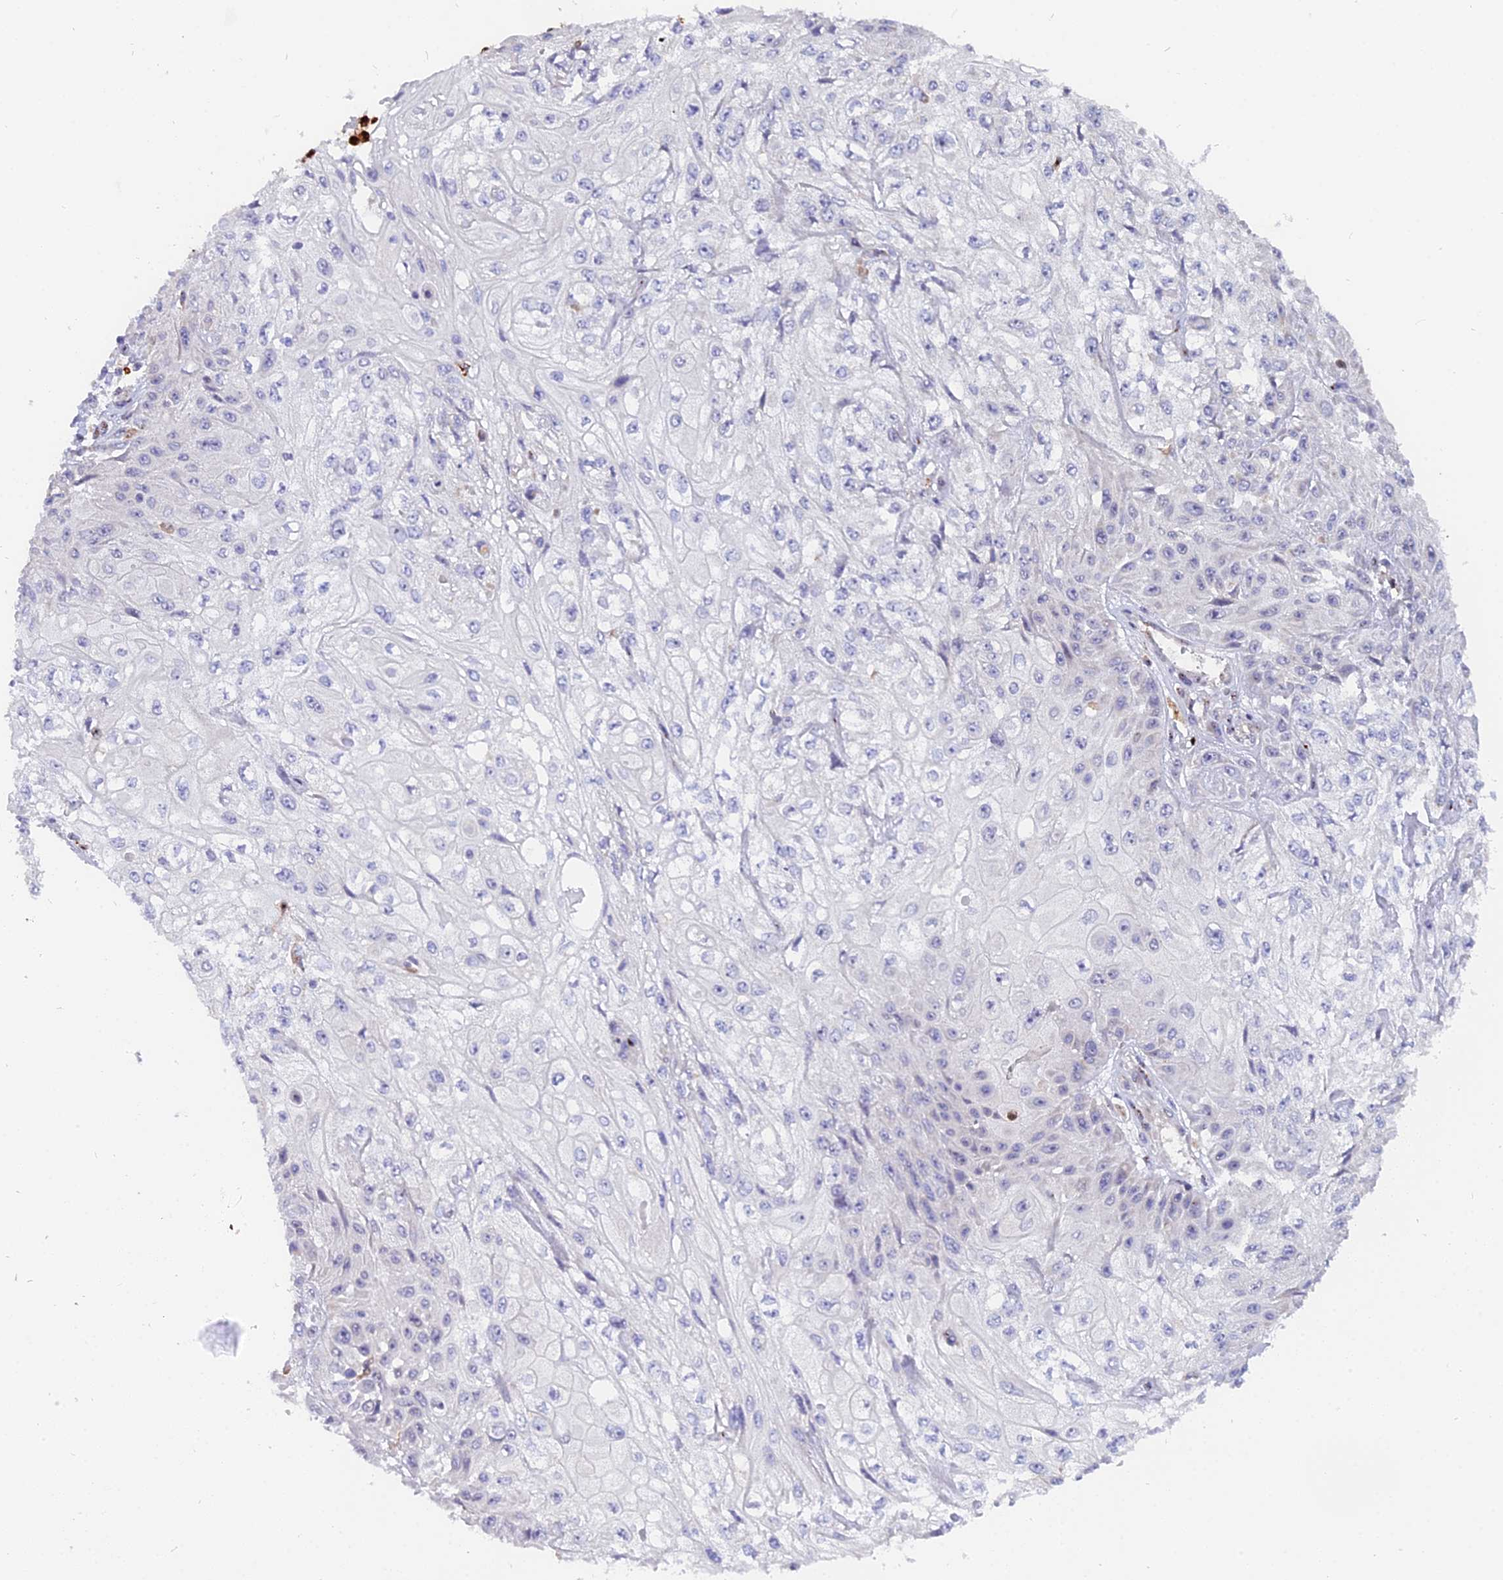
{"staining": {"intensity": "negative", "quantity": "none", "location": "none"}, "tissue": "skin cancer", "cell_type": "Tumor cells", "image_type": "cancer", "snomed": [{"axis": "morphology", "description": "Squamous cell carcinoma, NOS"}, {"axis": "morphology", "description": "Squamous cell carcinoma, metastatic, NOS"}, {"axis": "topography", "description": "Skin"}, {"axis": "topography", "description": "Lymph node"}], "caption": "Immunohistochemical staining of skin cancer shows no significant expression in tumor cells. Brightfield microscopy of immunohistochemistry (IHC) stained with DAB (brown) and hematoxylin (blue), captured at high magnification.", "gene": "FAM118B", "patient": {"sex": "male", "age": 75}}